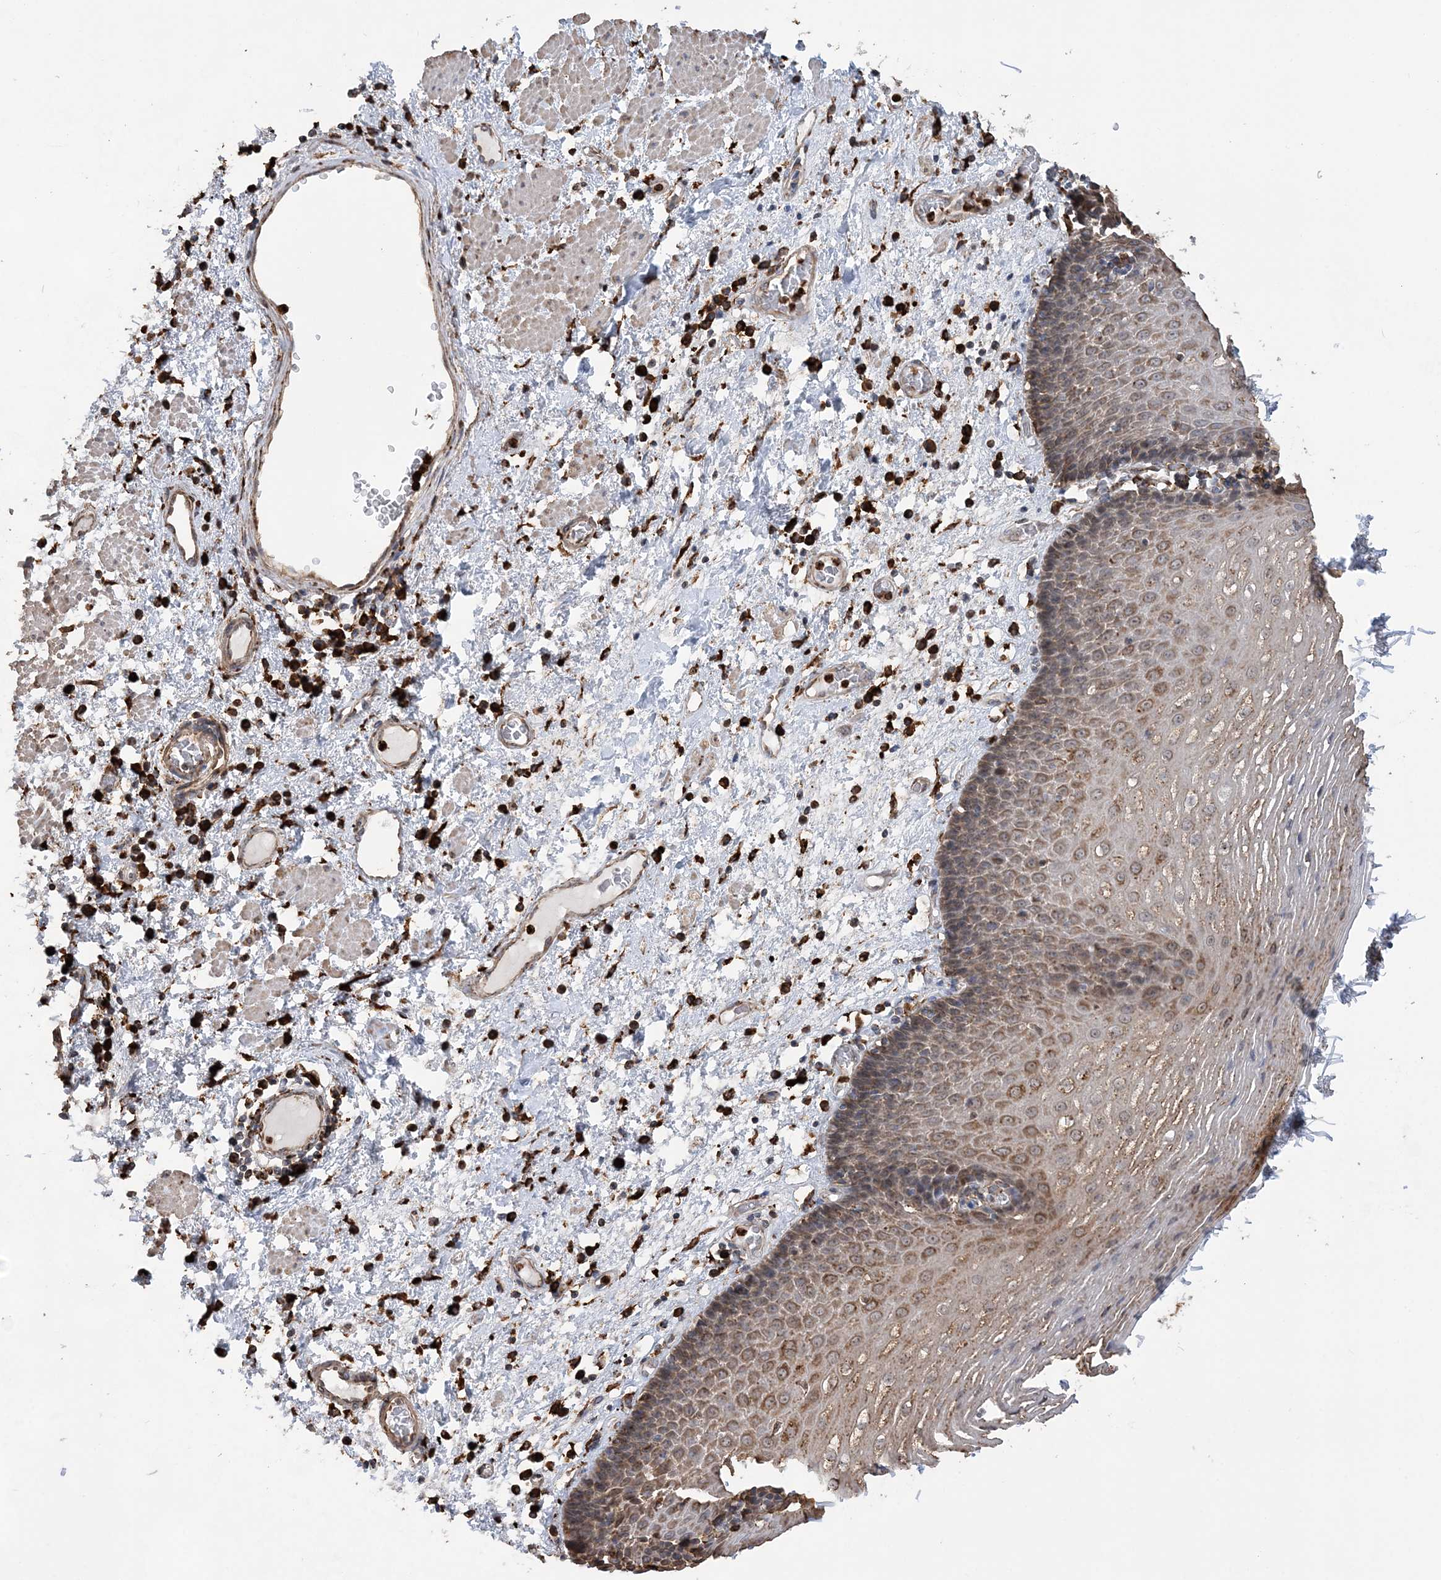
{"staining": {"intensity": "moderate", "quantity": ">75%", "location": "cytoplasmic/membranous"}, "tissue": "esophagus", "cell_type": "Squamous epithelial cells", "image_type": "normal", "snomed": [{"axis": "morphology", "description": "Normal tissue, NOS"}, {"axis": "morphology", "description": "Adenocarcinoma, NOS"}, {"axis": "topography", "description": "Esophagus"}], "caption": "Immunohistochemical staining of unremarkable esophagus exhibits medium levels of moderate cytoplasmic/membranous staining in approximately >75% of squamous epithelial cells.", "gene": "WDR12", "patient": {"sex": "male", "age": 62}}